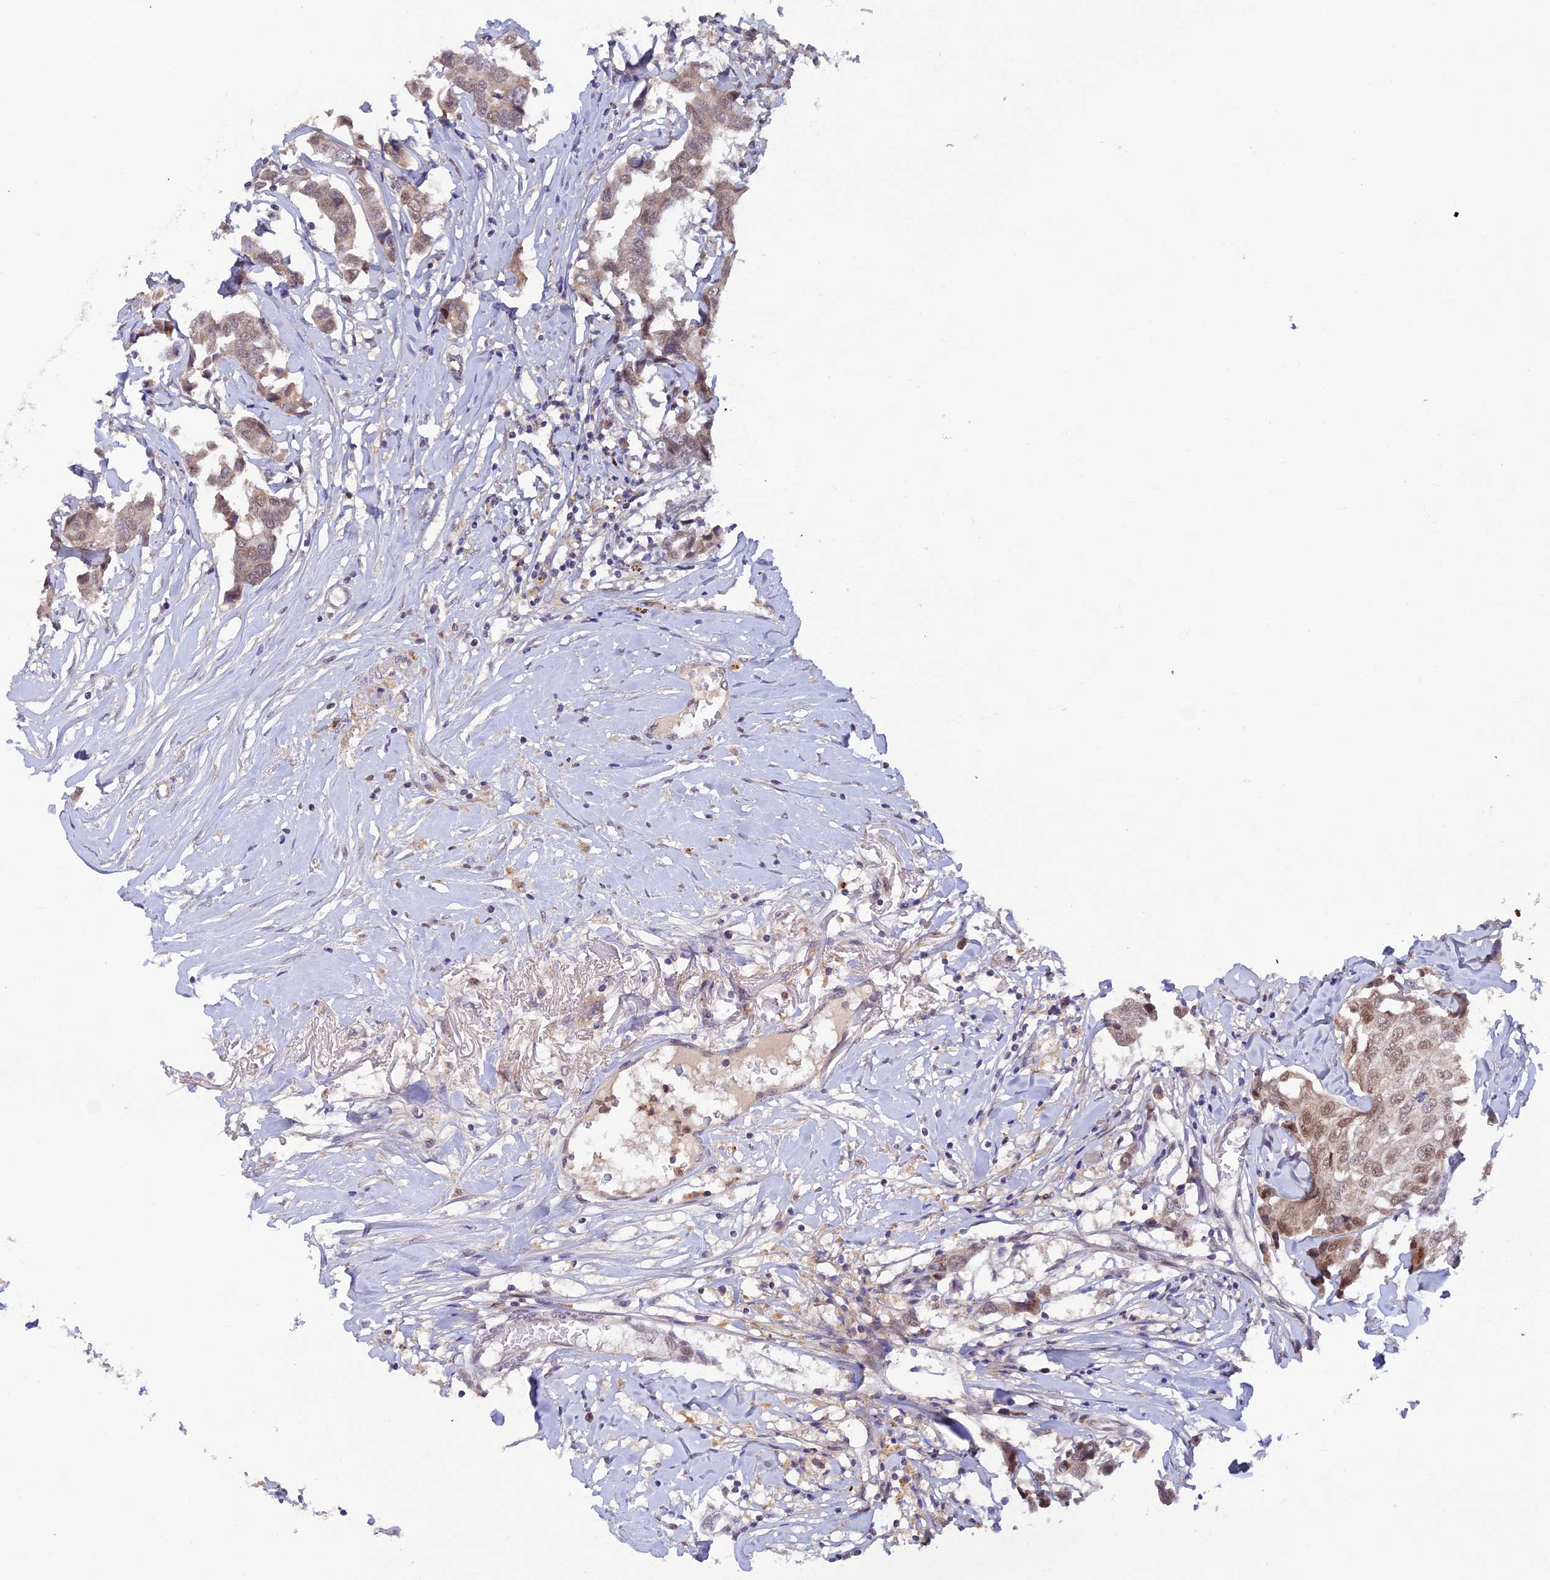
{"staining": {"intensity": "weak", "quantity": ">75%", "location": "cytoplasmic/membranous,nuclear"}, "tissue": "breast cancer", "cell_type": "Tumor cells", "image_type": "cancer", "snomed": [{"axis": "morphology", "description": "Duct carcinoma"}, {"axis": "topography", "description": "Breast"}], "caption": "Brown immunohistochemical staining in human intraductal carcinoma (breast) demonstrates weak cytoplasmic/membranous and nuclear expression in about >75% of tumor cells.", "gene": "FASTKD5", "patient": {"sex": "female", "age": 80}}